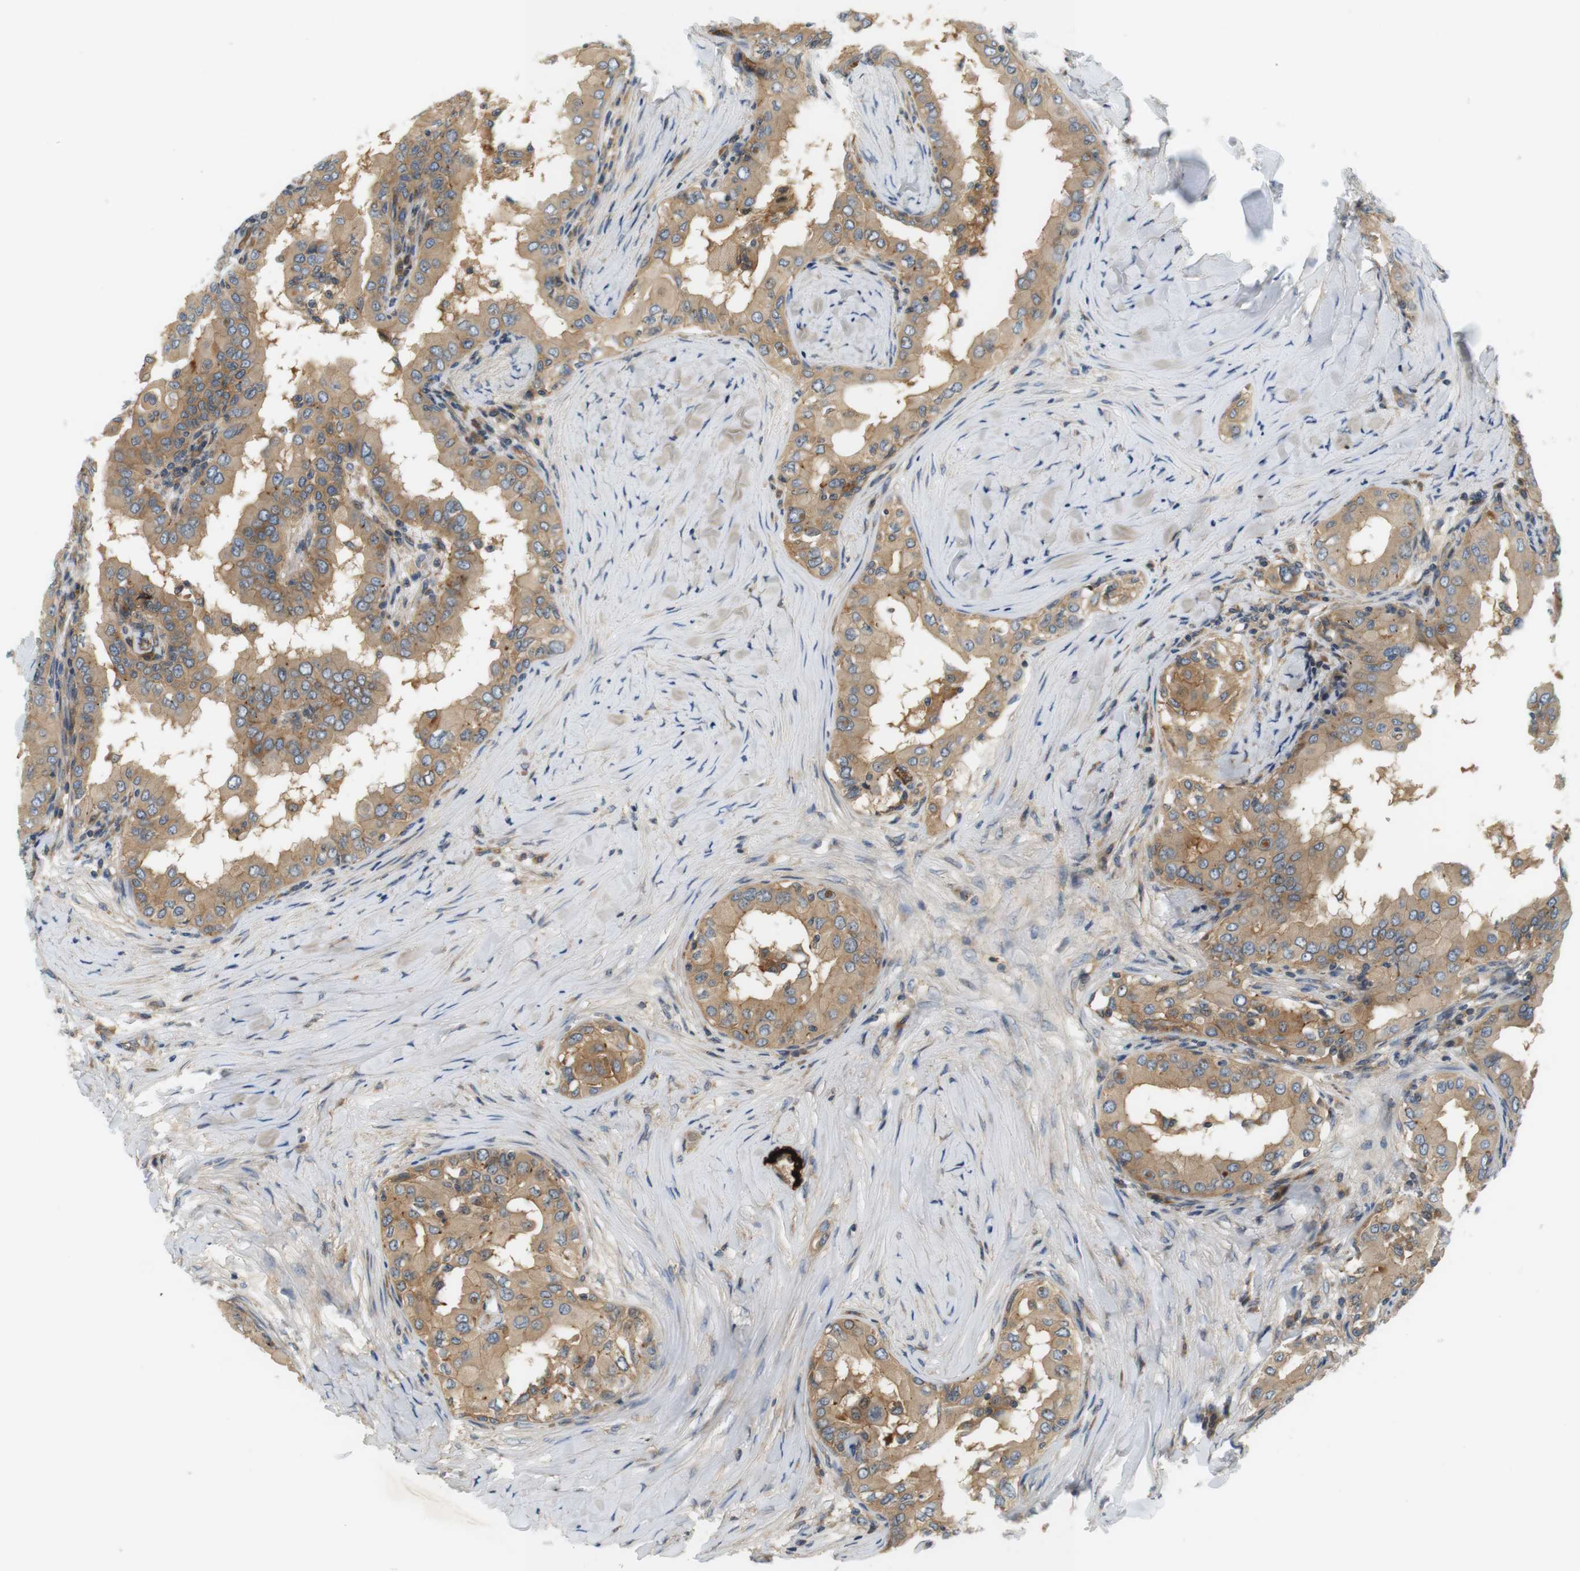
{"staining": {"intensity": "moderate", "quantity": ">75%", "location": "cytoplasmic/membranous"}, "tissue": "thyroid cancer", "cell_type": "Tumor cells", "image_type": "cancer", "snomed": [{"axis": "morphology", "description": "Papillary adenocarcinoma, NOS"}, {"axis": "topography", "description": "Thyroid gland"}], "caption": "Human papillary adenocarcinoma (thyroid) stained for a protein (brown) reveals moderate cytoplasmic/membranous positive staining in approximately >75% of tumor cells.", "gene": "SH3GLB1", "patient": {"sex": "male", "age": 33}}